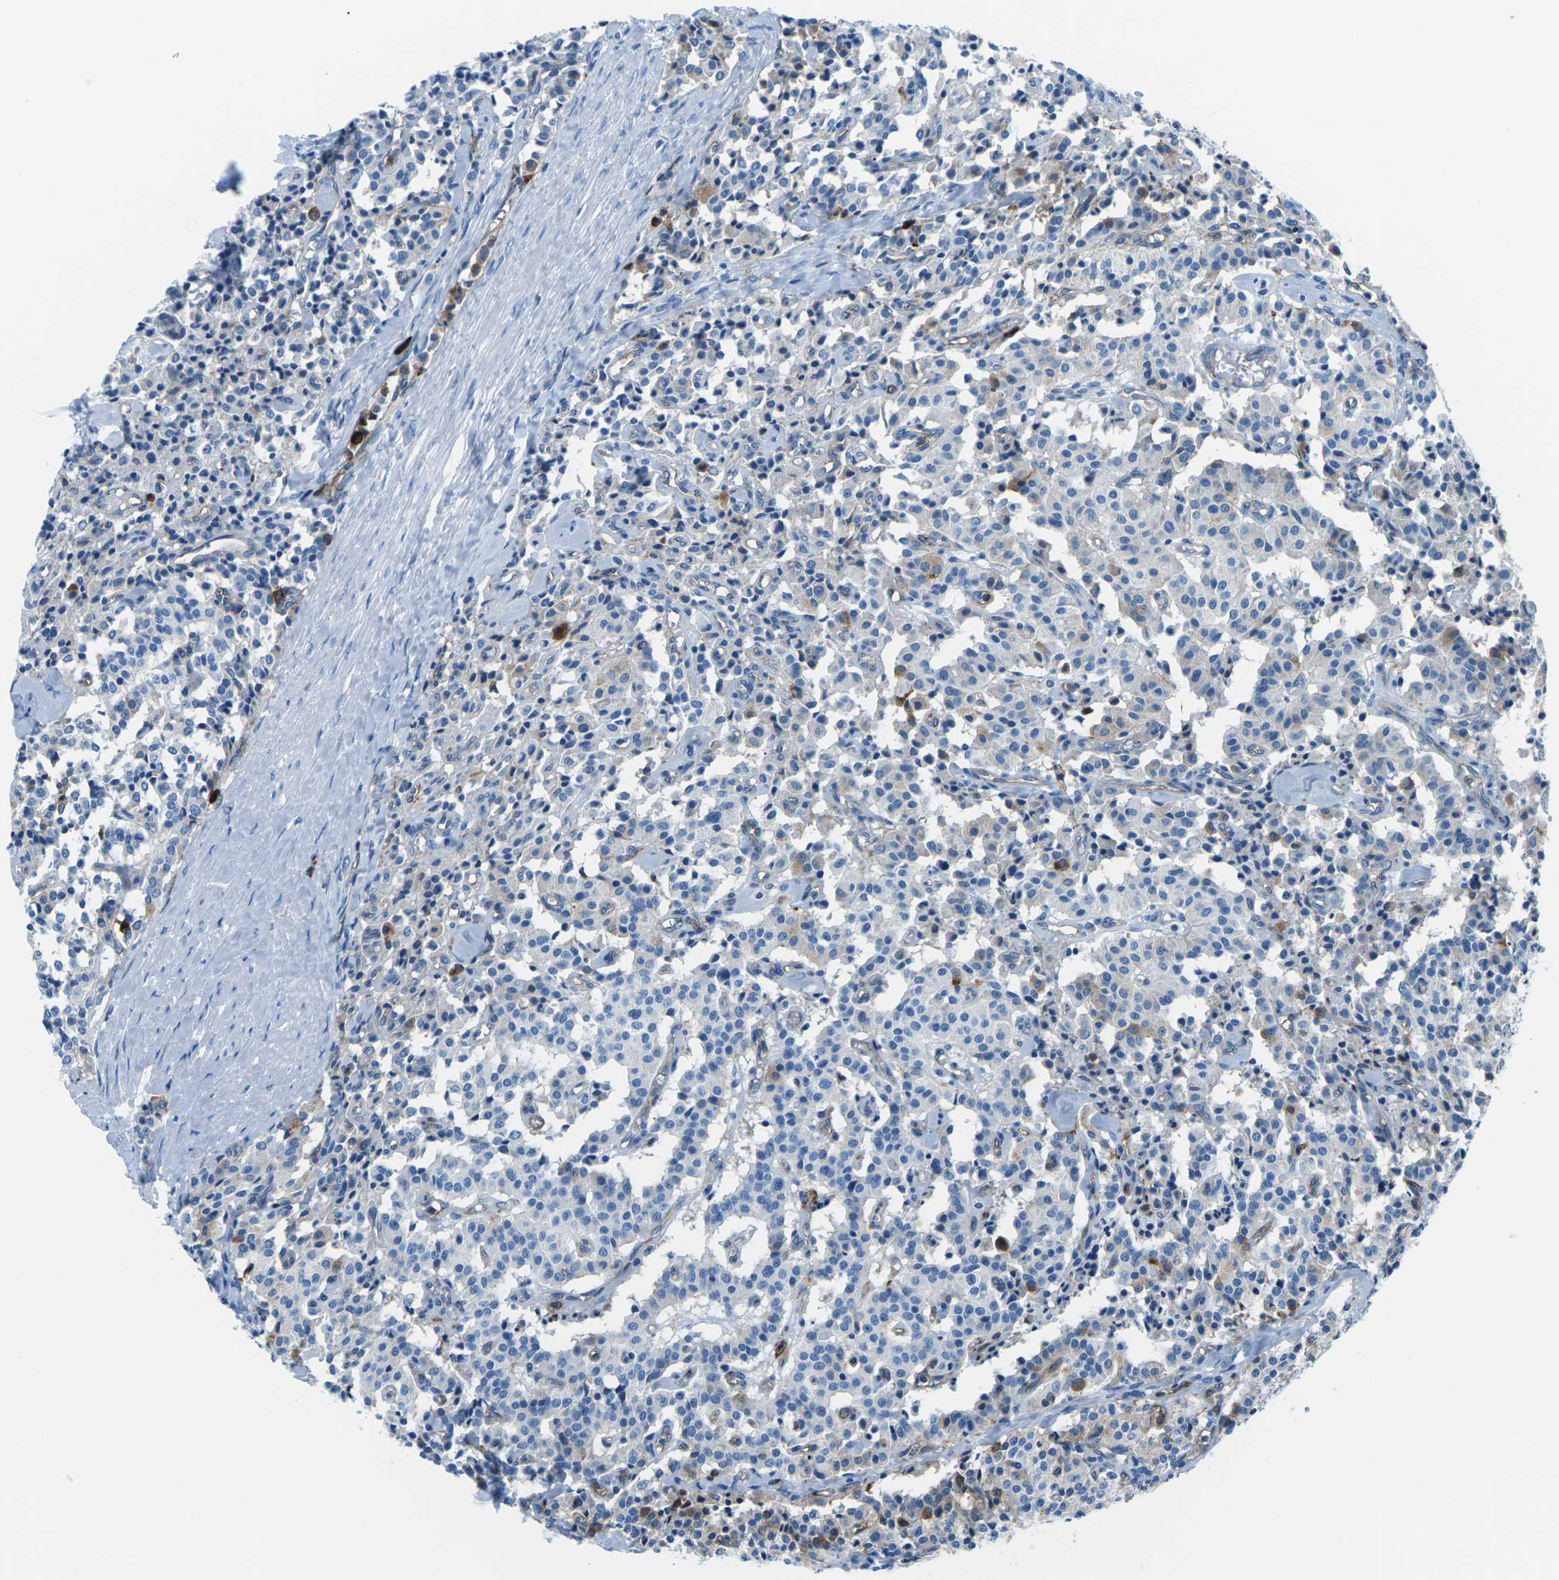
{"staining": {"intensity": "weak", "quantity": "<25%", "location": "cytoplasmic/membranous"}, "tissue": "carcinoid", "cell_type": "Tumor cells", "image_type": "cancer", "snomed": [{"axis": "morphology", "description": "Carcinoid, malignant, NOS"}, {"axis": "topography", "description": "Lung"}], "caption": "A photomicrograph of human carcinoid is negative for staining in tumor cells.", "gene": "SOCS4", "patient": {"sex": "male", "age": 30}}